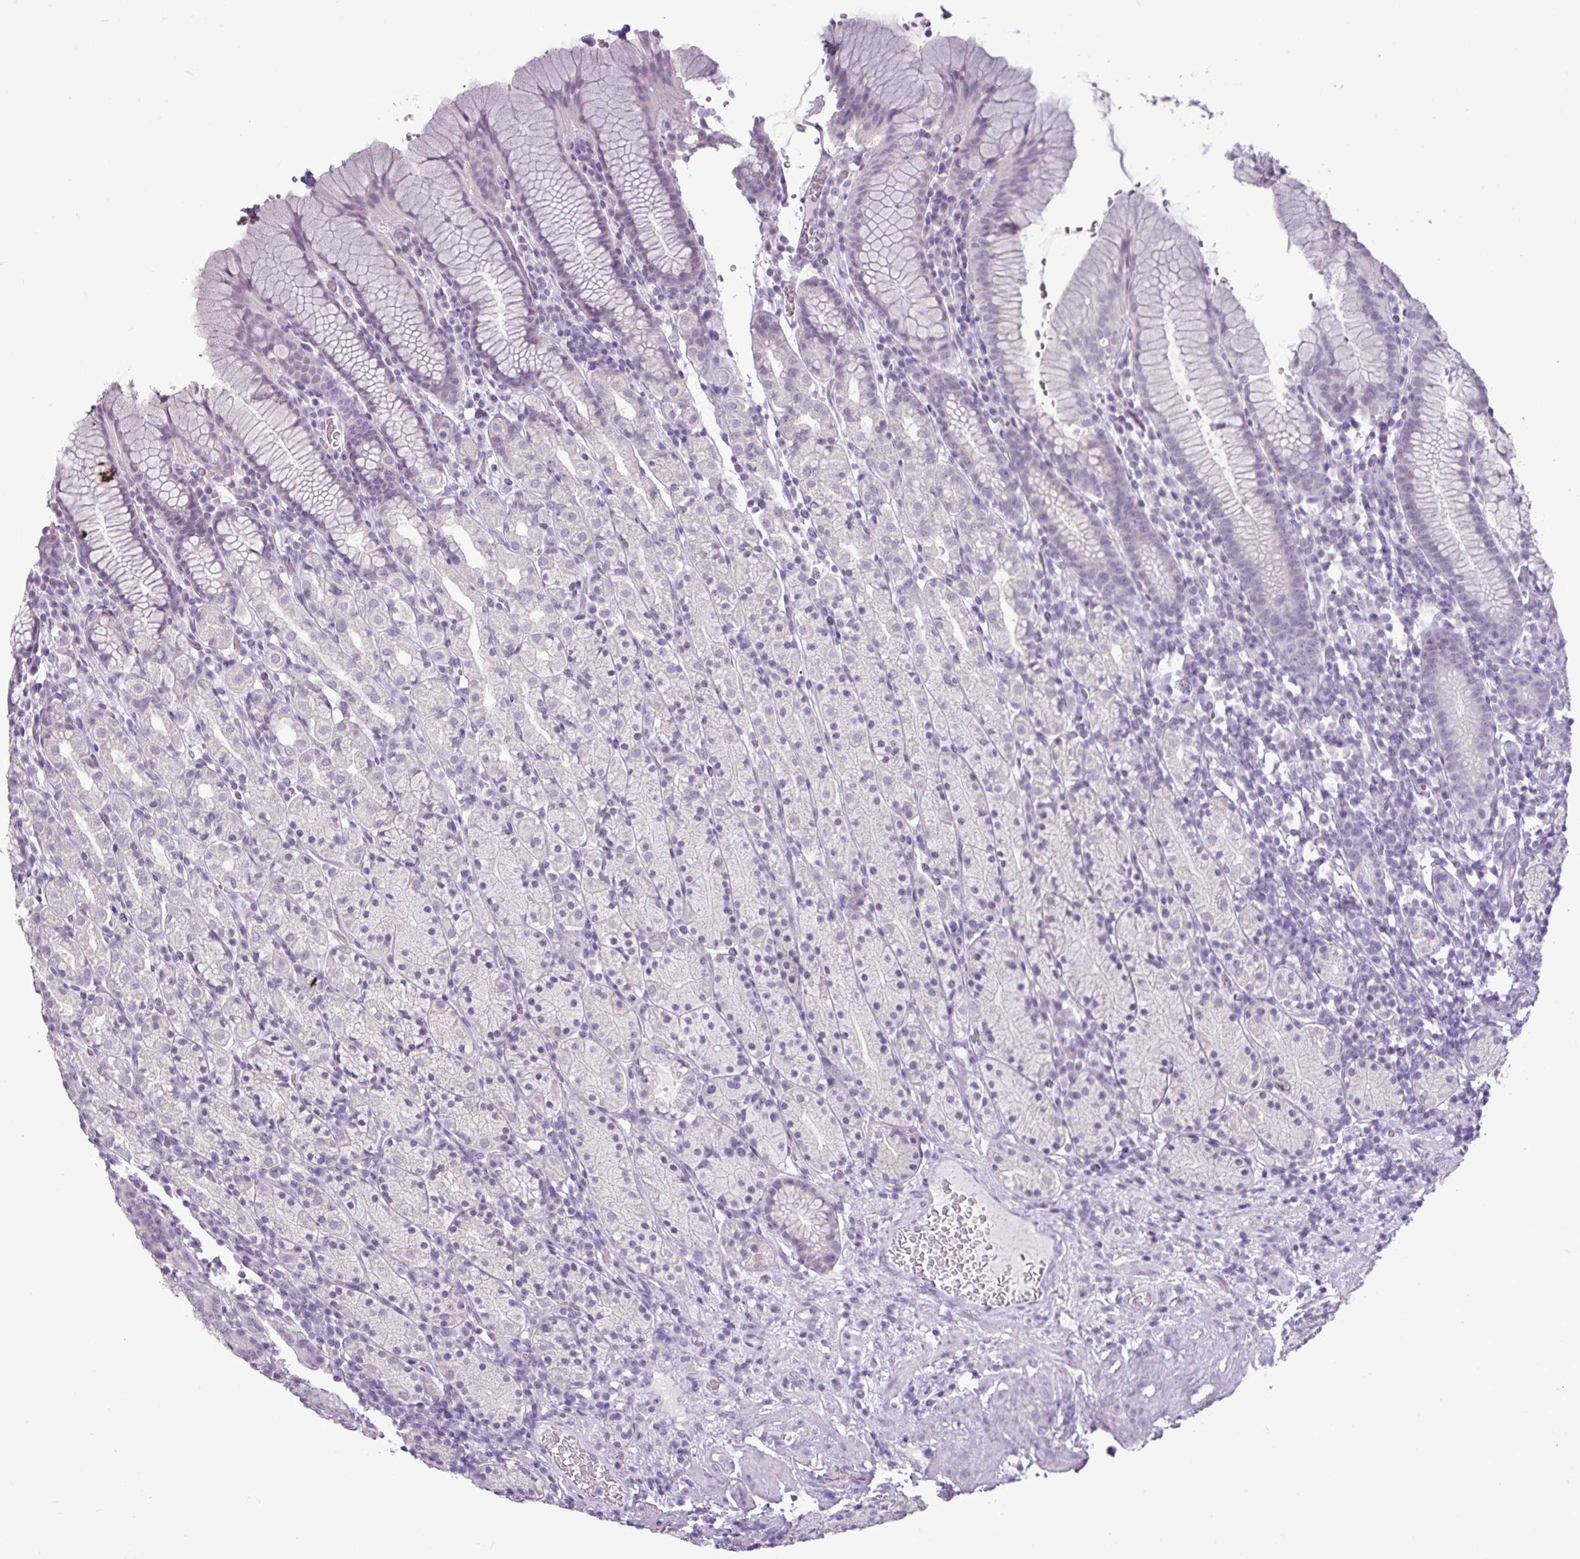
{"staining": {"intensity": "negative", "quantity": "none", "location": "none"}, "tissue": "stomach", "cell_type": "Glandular cells", "image_type": "normal", "snomed": [{"axis": "morphology", "description": "Normal tissue, NOS"}, {"axis": "topography", "description": "Stomach, upper"}, {"axis": "topography", "description": "Stomach"}], "caption": "Immunohistochemical staining of unremarkable stomach displays no significant staining in glandular cells.", "gene": "AMY2A", "patient": {"sex": "male", "age": 62}}